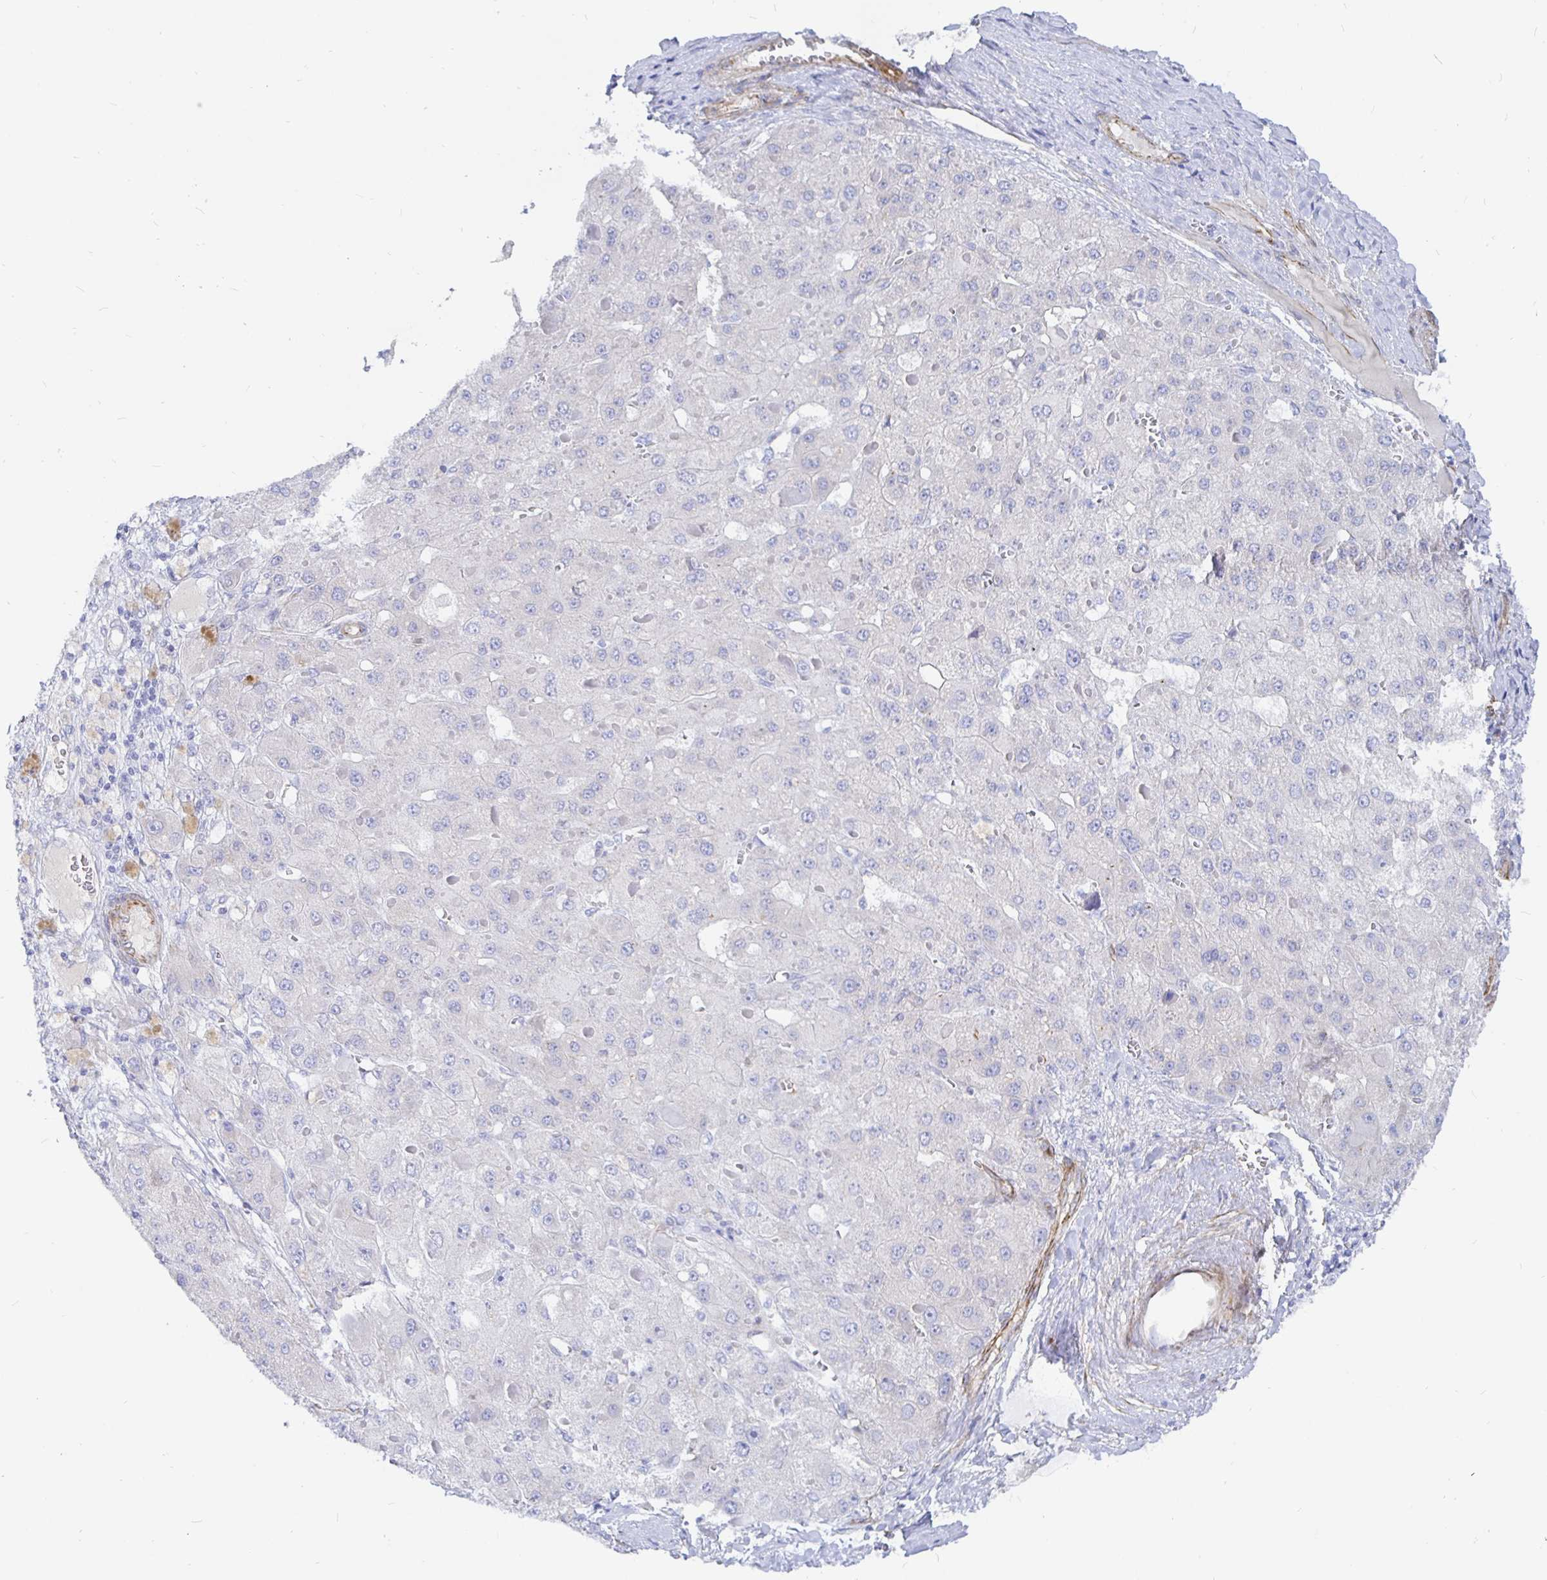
{"staining": {"intensity": "negative", "quantity": "none", "location": "none"}, "tissue": "liver cancer", "cell_type": "Tumor cells", "image_type": "cancer", "snomed": [{"axis": "morphology", "description": "Carcinoma, Hepatocellular, NOS"}, {"axis": "topography", "description": "Liver"}], "caption": "There is no significant expression in tumor cells of liver hepatocellular carcinoma.", "gene": "COX16", "patient": {"sex": "female", "age": 73}}